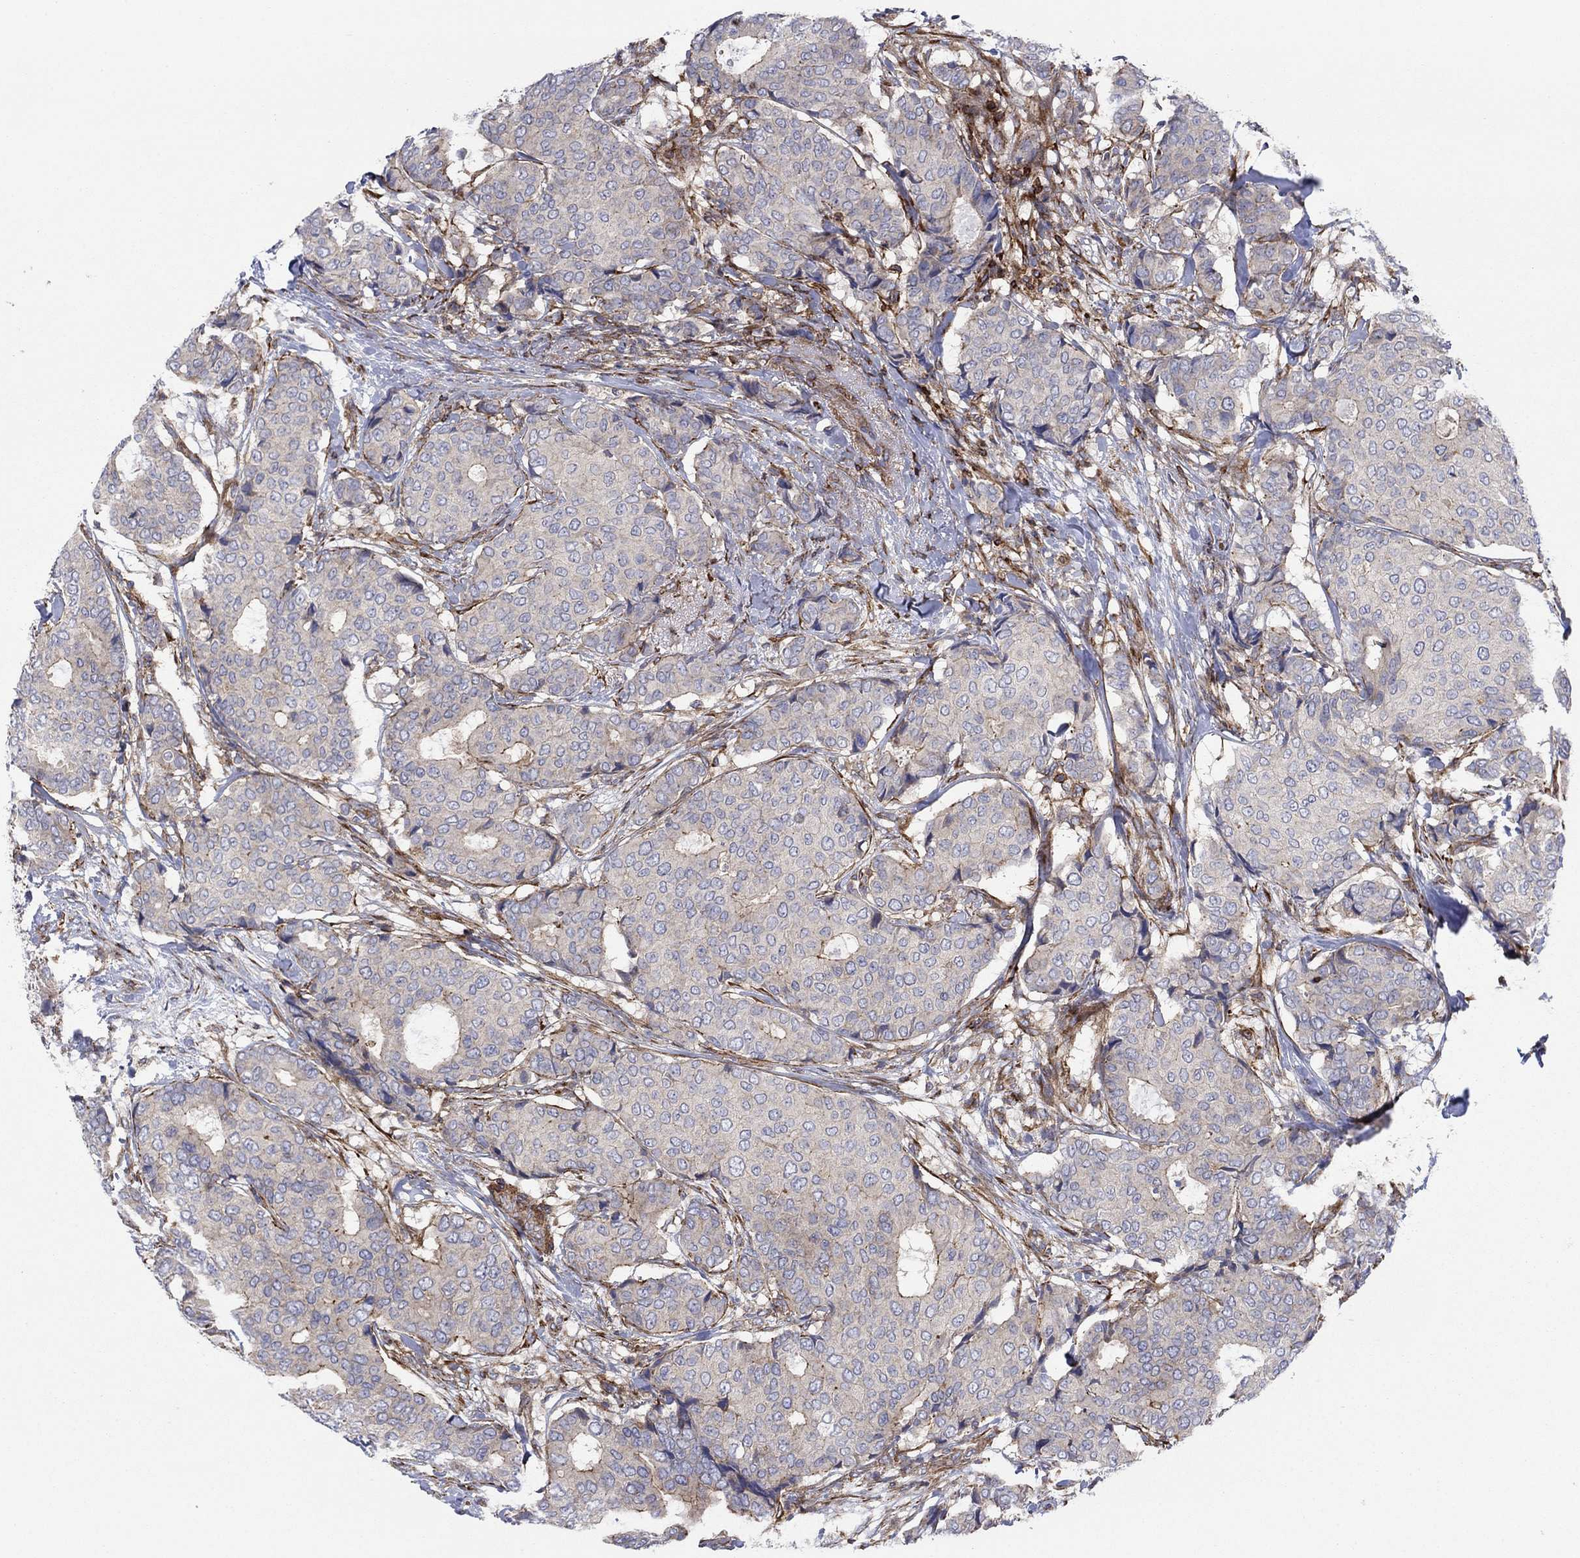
{"staining": {"intensity": "strong", "quantity": "<25%", "location": "cytoplasmic/membranous"}, "tissue": "breast cancer", "cell_type": "Tumor cells", "image_type": "cancer", "snomed": [{"axis": "morphology", "description": "Duct carcinoma"}, {"axis": "topography", "description": "Breast"}], "caption": "Breast cancer was stained to show a protein in brown. There is medium levels of strong cytoplasmic/membranous positivity in approximately <25% of tumor cells. Immunohistochemistry (ihc) stains the protein of interest in brown and the nuclei are stained blue.", "gene": "PAG1", "patient": {"sex": "female", "age": 75}}